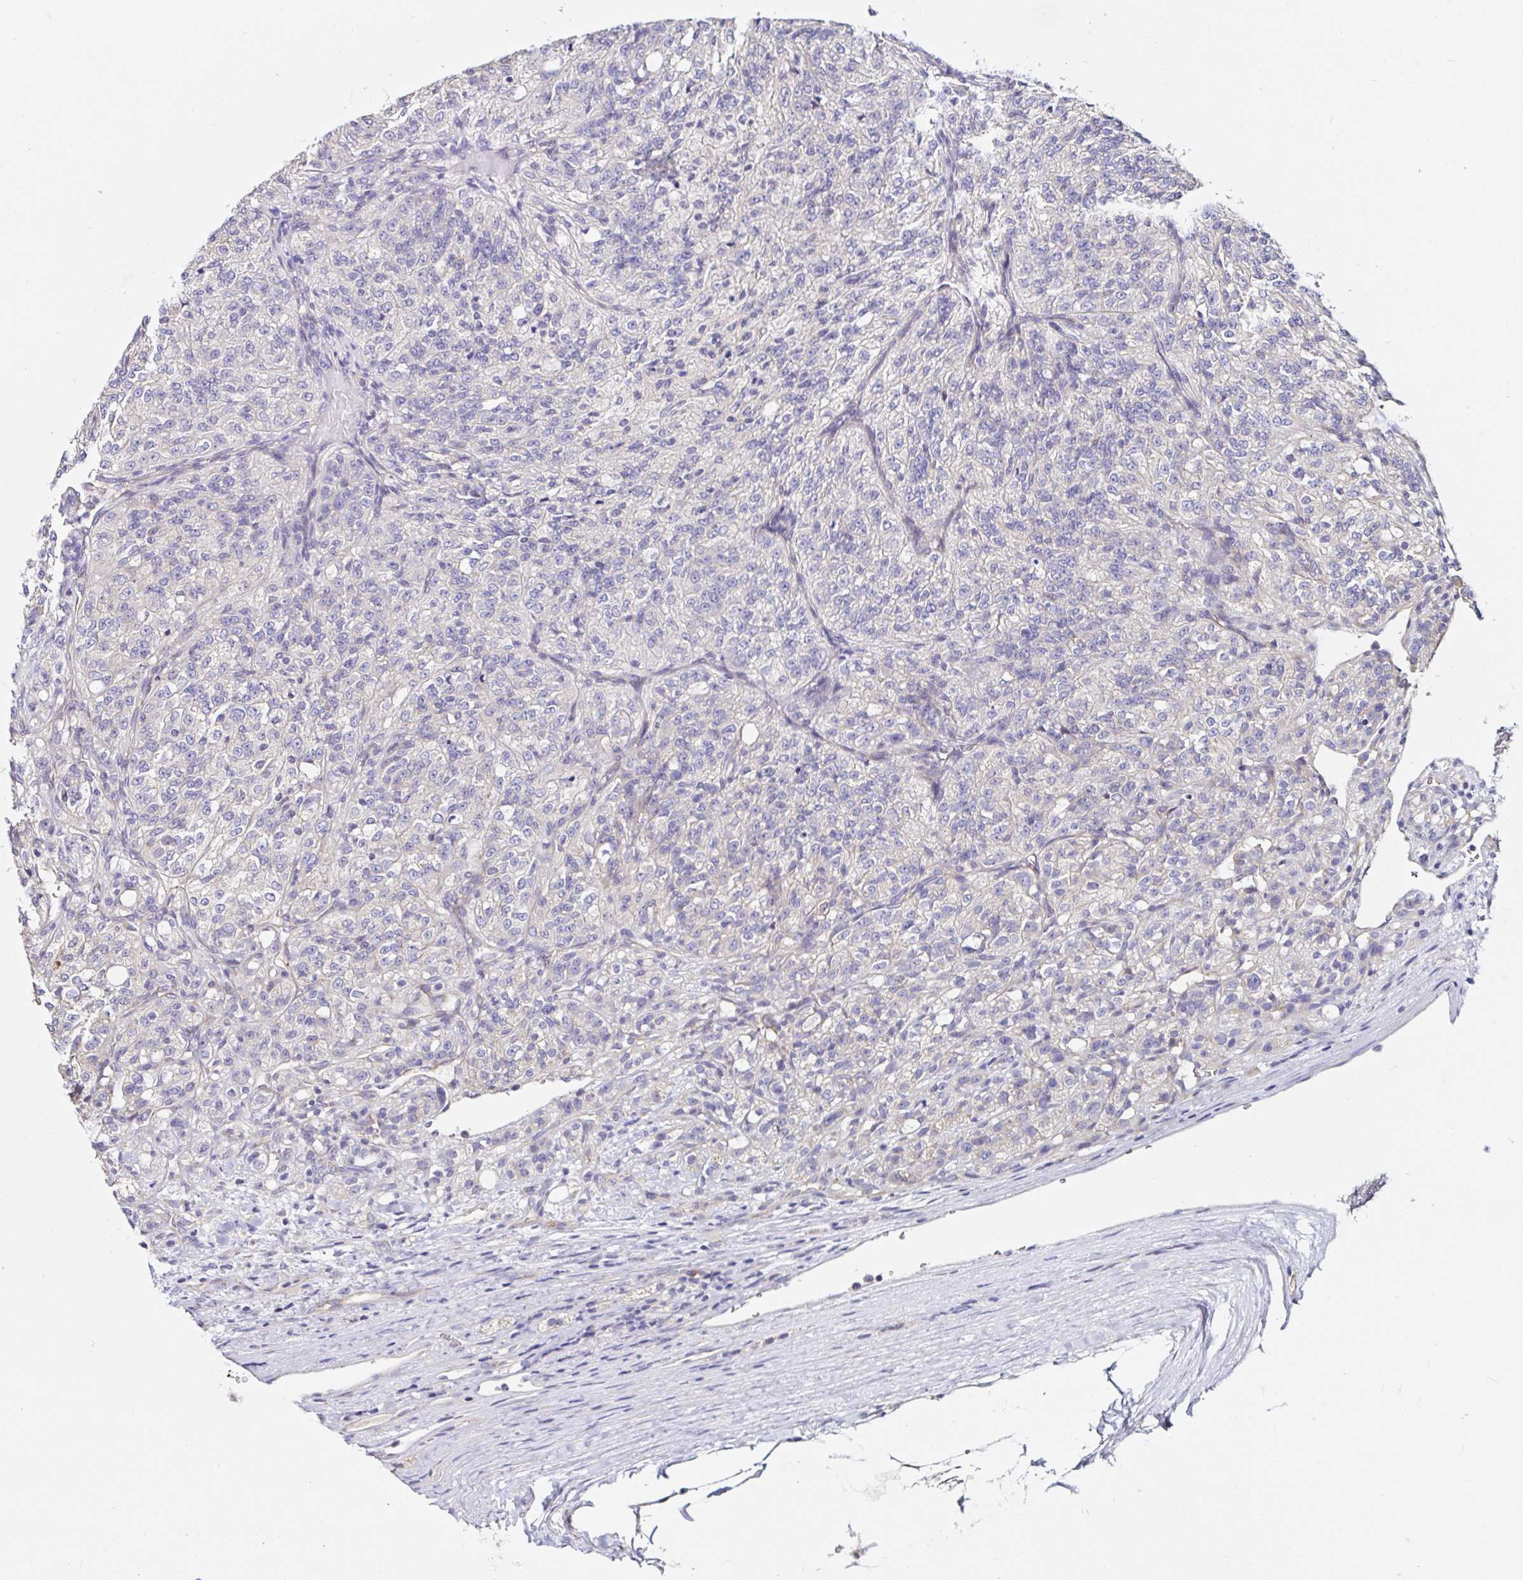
{"staining": {"intensity": "negative", "quantity": "none", "location": "none"}, "tissue": "renal cancer", "cell_type": "Tumor cells", "image_type": "cancer", "snomed": [{"axis": "morphology", "description": "Adenocarcinoma, NOS"}, {"axis": "topography", "description": "Kidney"}], "caption": "IHC micrograph of neoplastic tissue: human adenocarcinoma (renal) stained with DAB (3,3'-diaminobenzidine) displays no significant protein staining in tumor cells. (Stains: DAB (3,3'-diaminobenzidine) immunohistochemistry (IHC) with hematoxylin counter stain, Microscopy: brightfield microscopy at high magnification).", "gene": "VSIG2", "patient": {"sex": "female", "age": 63}}